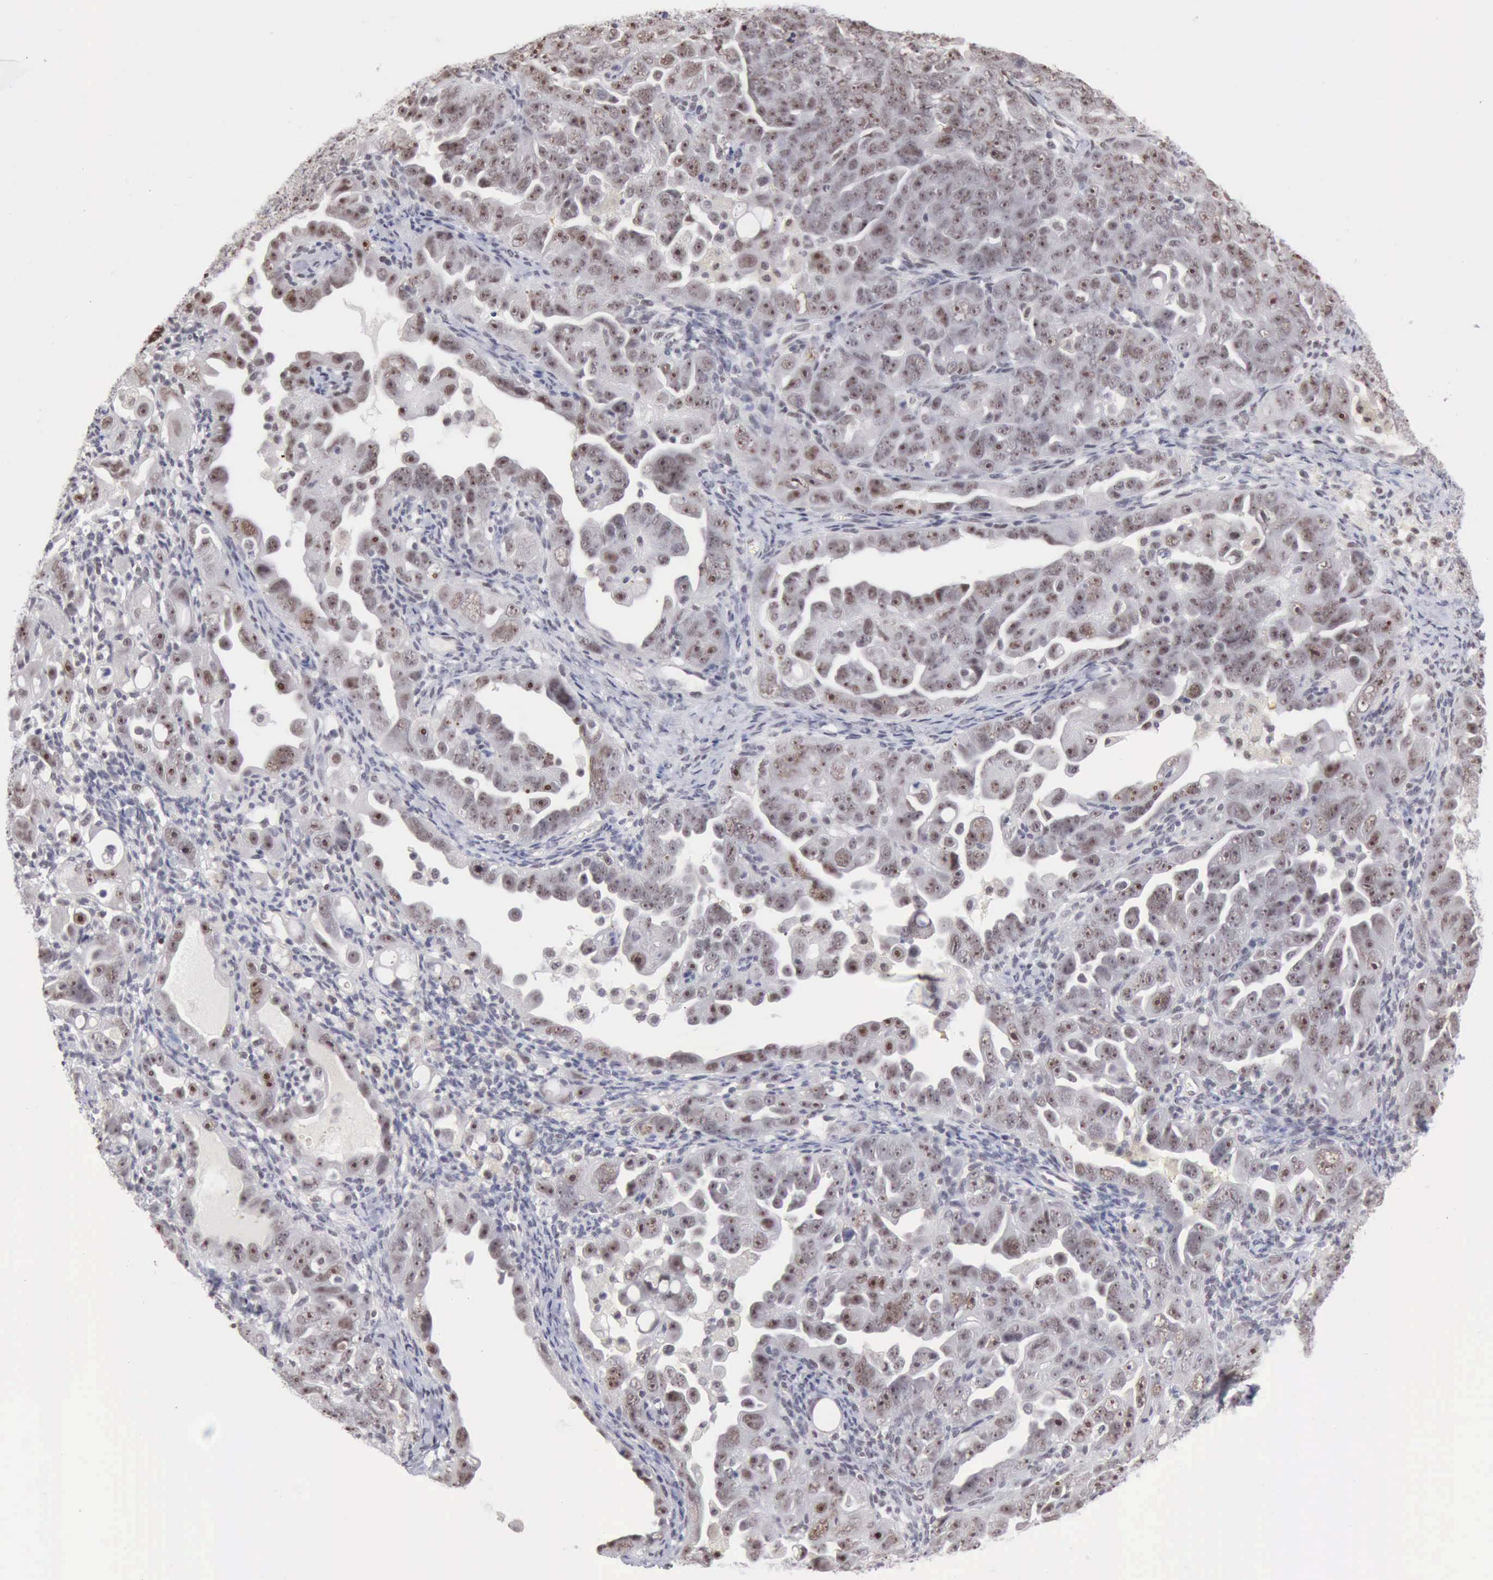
{"staining": {"intensity": "weak", "quantity": "25%-75%", "location": "nuclear"}, "tissue": "ovarian cancer", "cell_type": "Tumor cells", "image_type": "cancer", "snomed": [{"axis": "morphology", "description": "Cystadenocarcinoma, serous, NOS"}, {"axis": "topography", "description": "Ovary"}], "caption": "IHC histopathology image of neoplastic tissue: human serous cystadenocarcinoma (ovarian) stained using immunohistochemistry (IHC) shows low levels of weak protein expression localized specifically in the nuclear of tumor cells, appearing as a nuclear brown color.", "gene": "TAF1", "patient": {"sex": "female", "age": 66}}